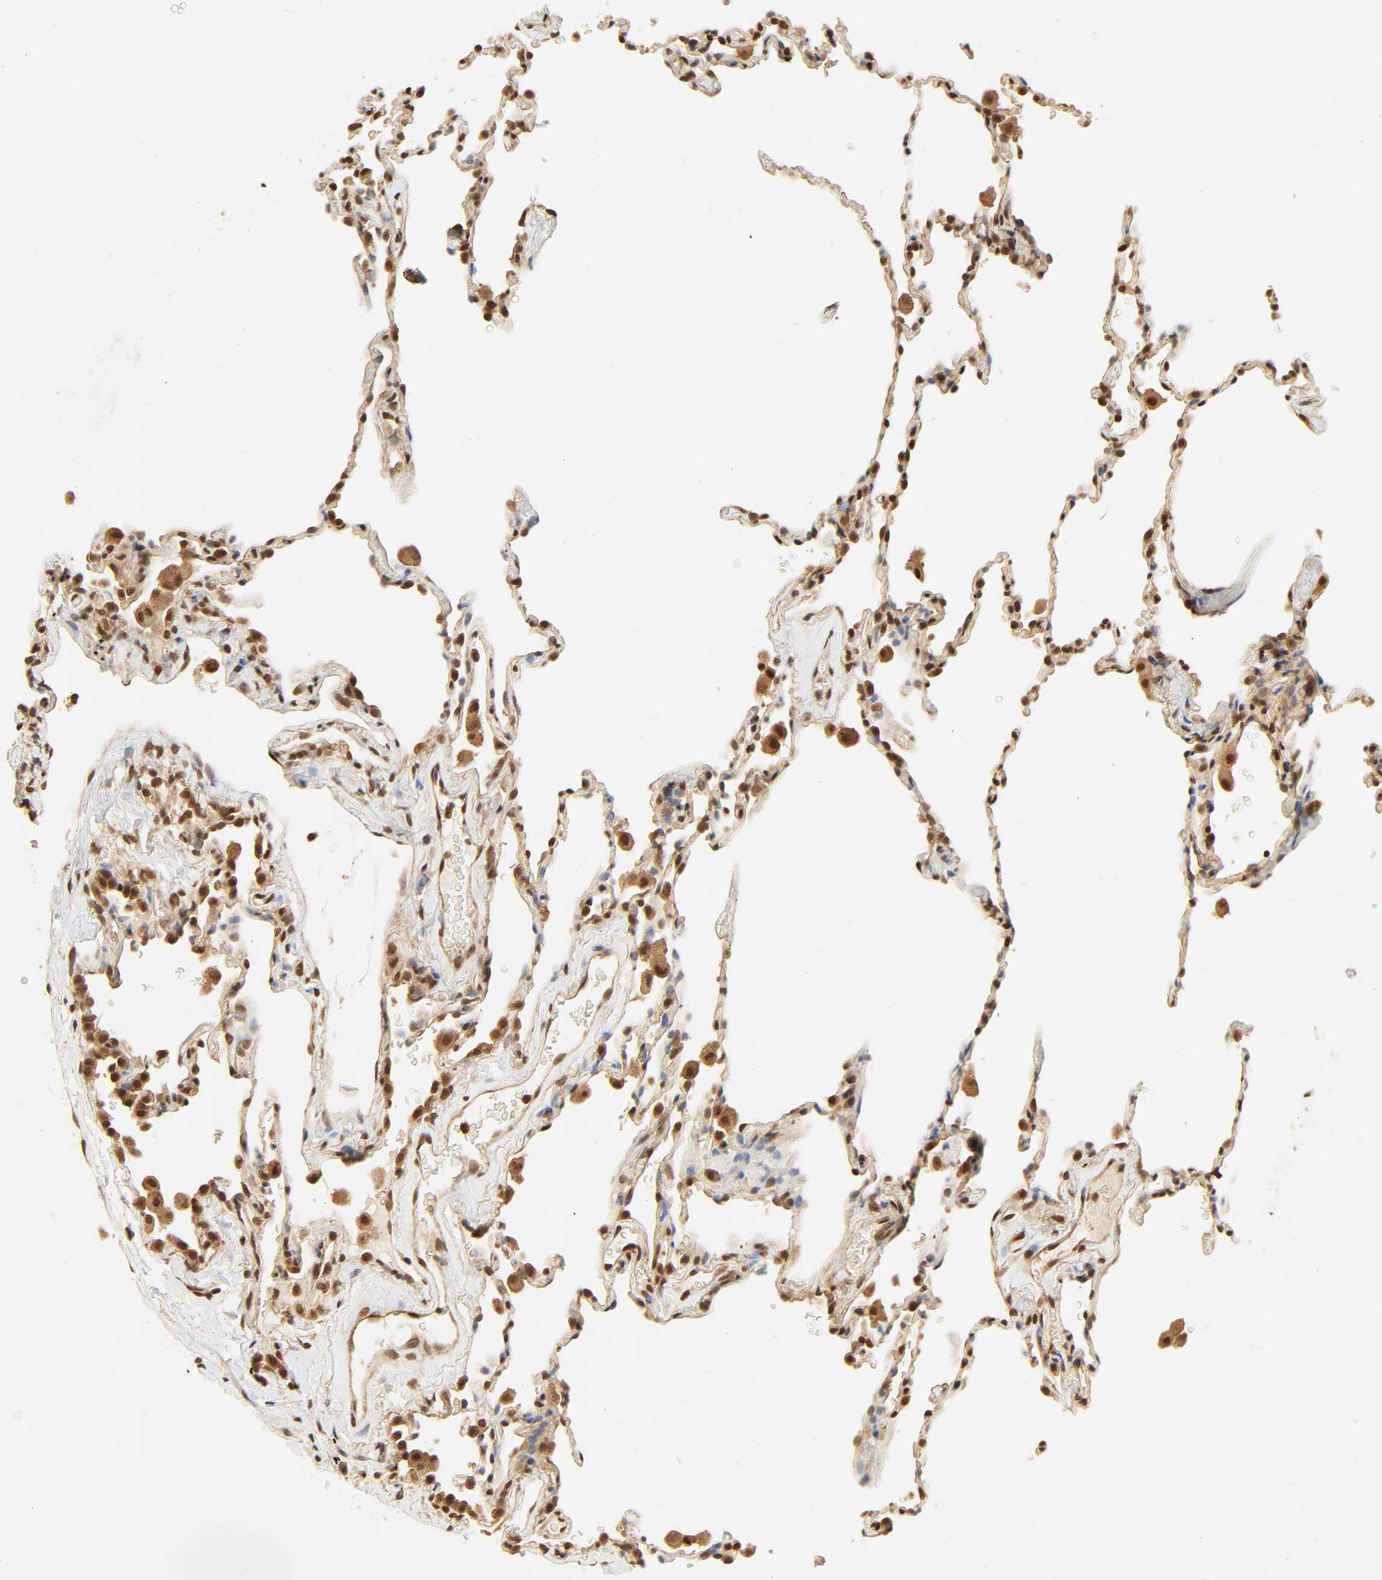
{"staining": {"intensity": "moderate", "quantity": ">75%", "location": "nuclear"}, "tissue": "lung", "cell_type": "Alveolar cells", "image_type": "normal", "snomed": [{"axis": "morphology", "description": "Normal tissue, NOS"}, {"axis": "morphology", "description": "Soft tissue tumor metastatic"}, {"axis": "topography", "description": "Lung"}], "caption": "A high-resolution histopathology image shows IHC staining of unremarkable lung, which displays moderate nuclear positivity in about >75% of alveolar cells.", "gene": "UBC", "patient": {"sex": "male", "age": 59}}